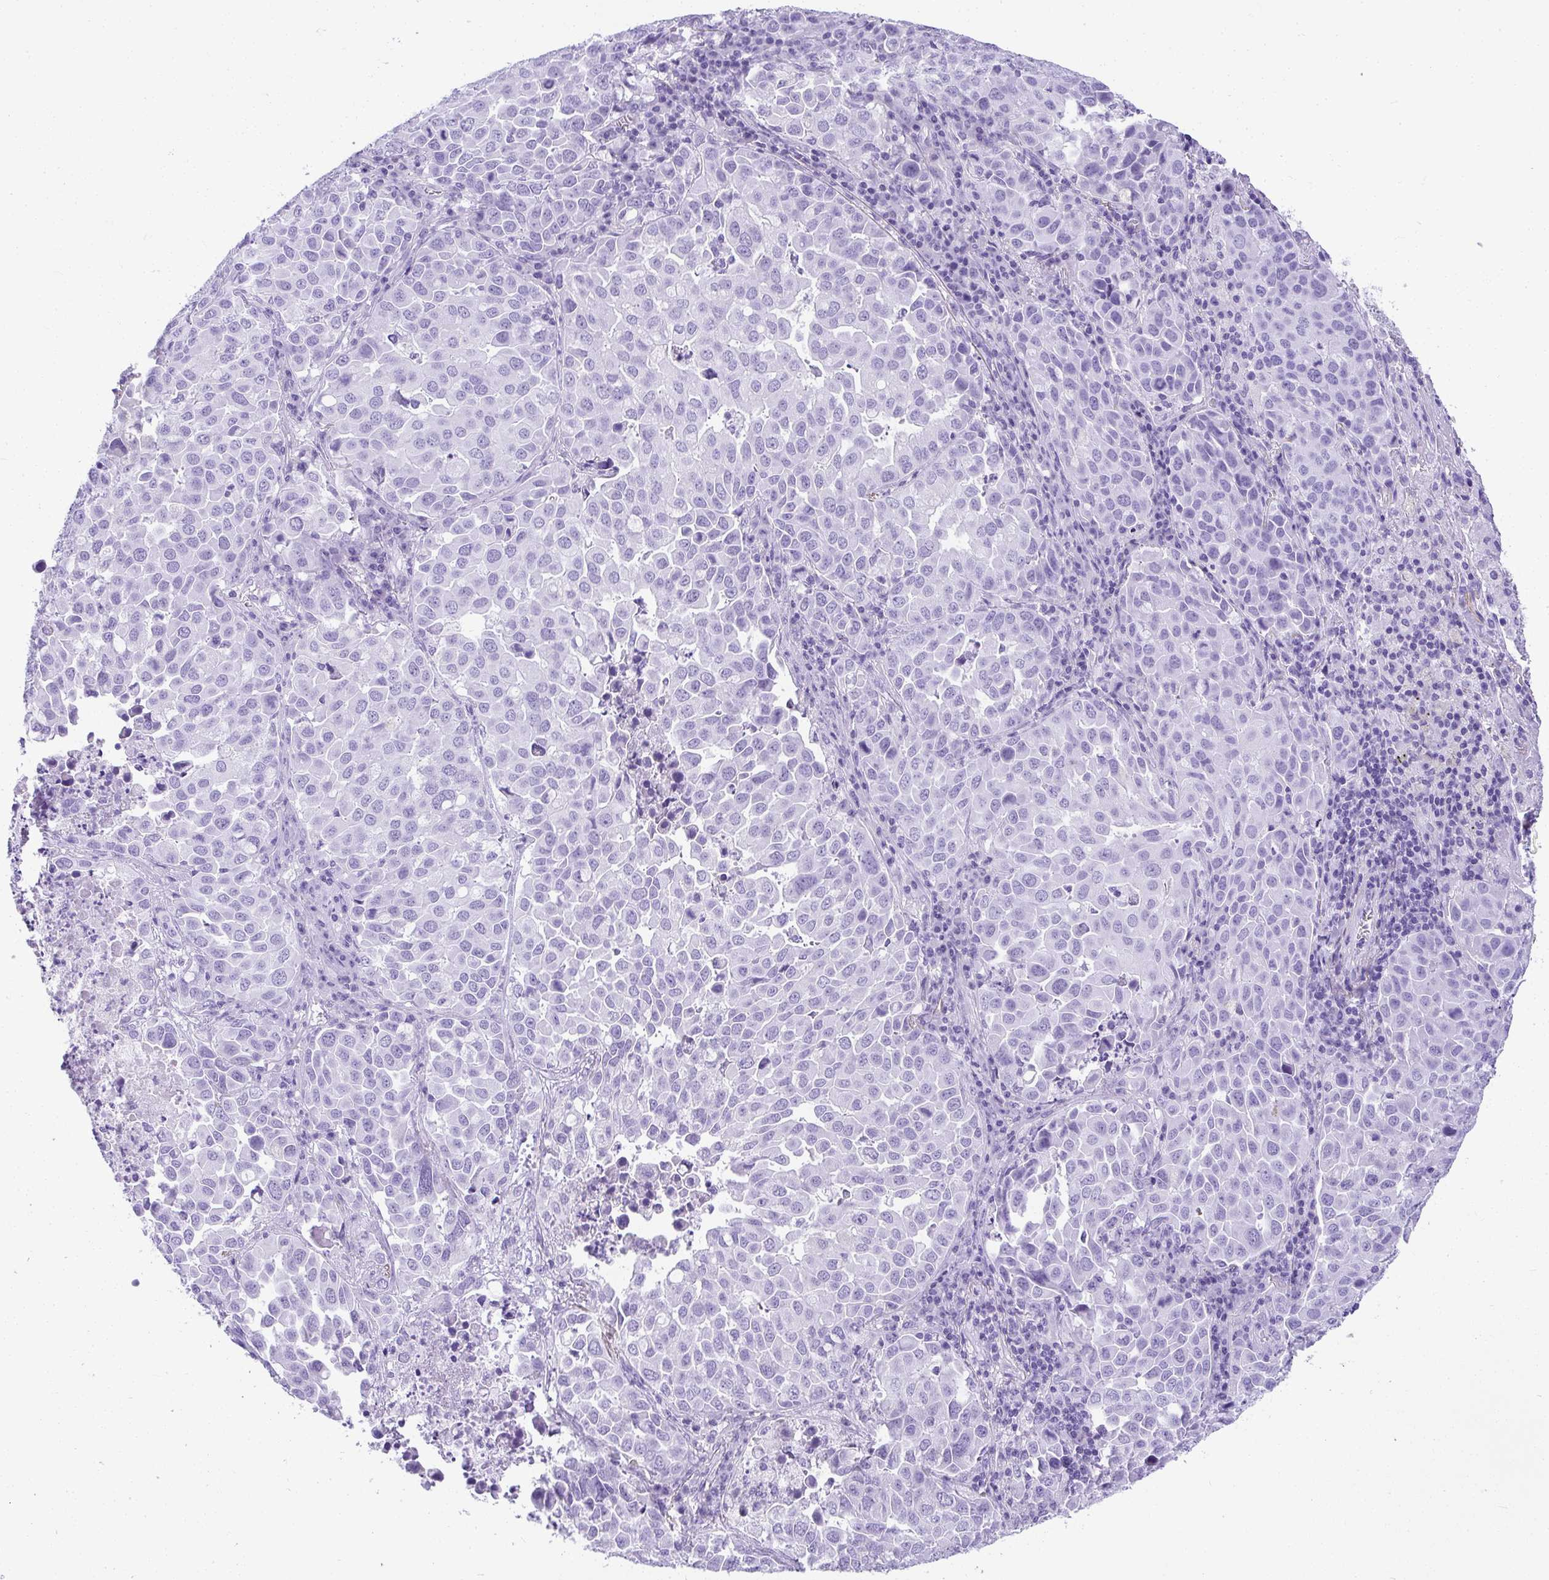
{"staining": {"intensity": "negative", "quantity": "none", "location": "none"}, "tissue": "lung cancer", "cell_type": "Tumor cells", "image_type": "cancer", "snomed": [{"axis": "morphology", "description": "Adenocarcinoma, NOS"}, {"axis": "morphology", "description": "Adenocarcinoma, metastatic, NOS"}, {"axis": "topography", "description": "Lymph node"}, {"axis": "topography", "description": "Lung"}], "caption": "Image shows no protein staining in tumor cells of lung cancer tissue.", "gene": "AVIL", "patient": {"sex": "female", "age": 65}}